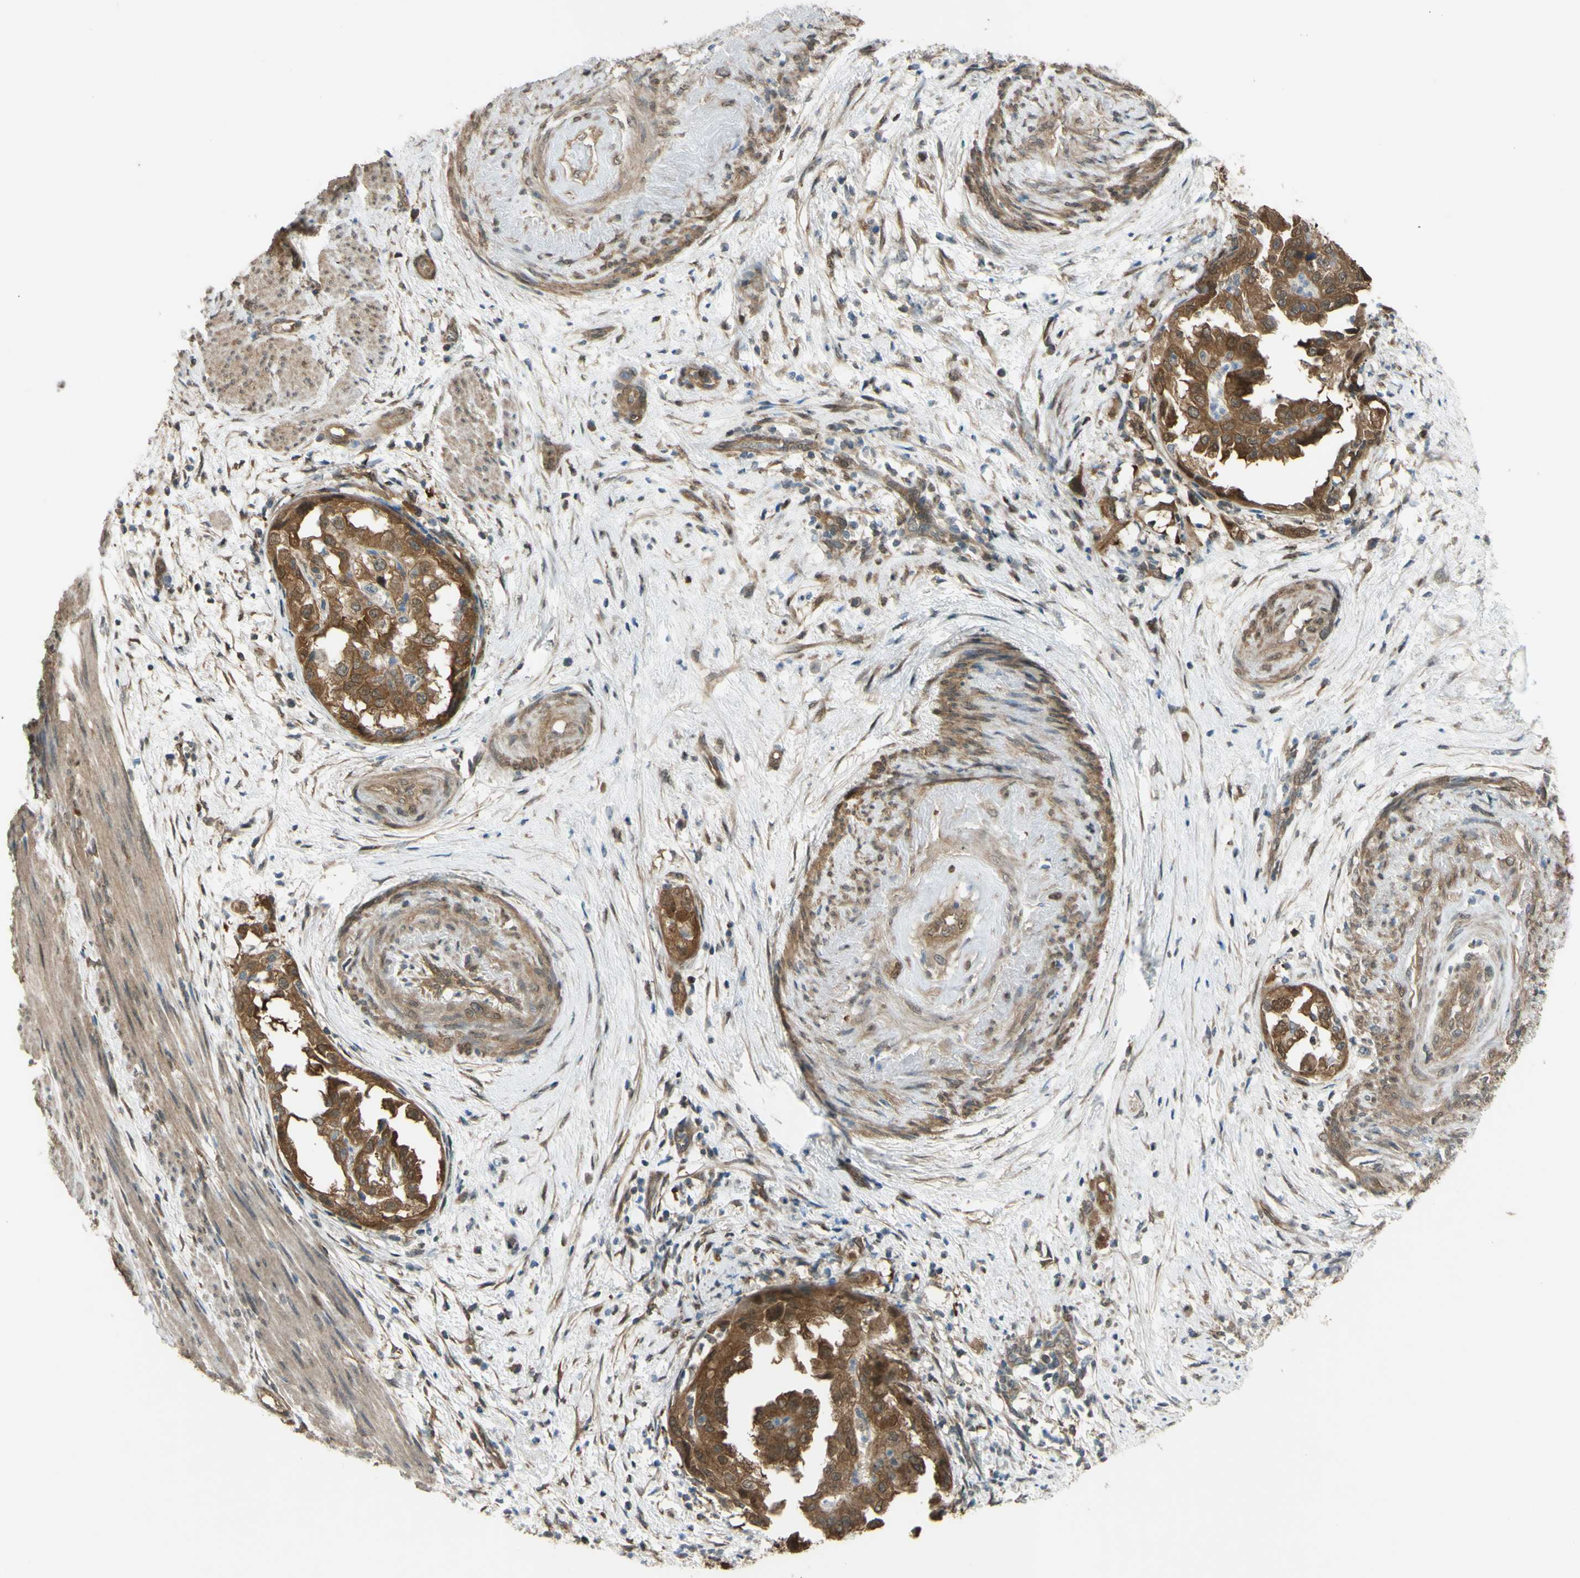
{"staining": {"intensity": "moderate", "quantity": ">75%", "location": "cytoplasmic/membranous"}, "tissue": "endometrial cancer", "cell_type": "Tumor cells", "image_type": "cancer", "snomed": [{"axis": "morphology", "description": "Adenocarcinoma, NOS"}, {"axis": "topography", "description": "Endometrium"}], "caption": "Adenocarcinoma (endometrial) was stained to show a protein in brown. There is medium levels of moderate cytoplasmic/membranous staining in about >75% of tumor cells.", "gene": "YWHAQ", "patient": {"sex": "female", "age": 85}}